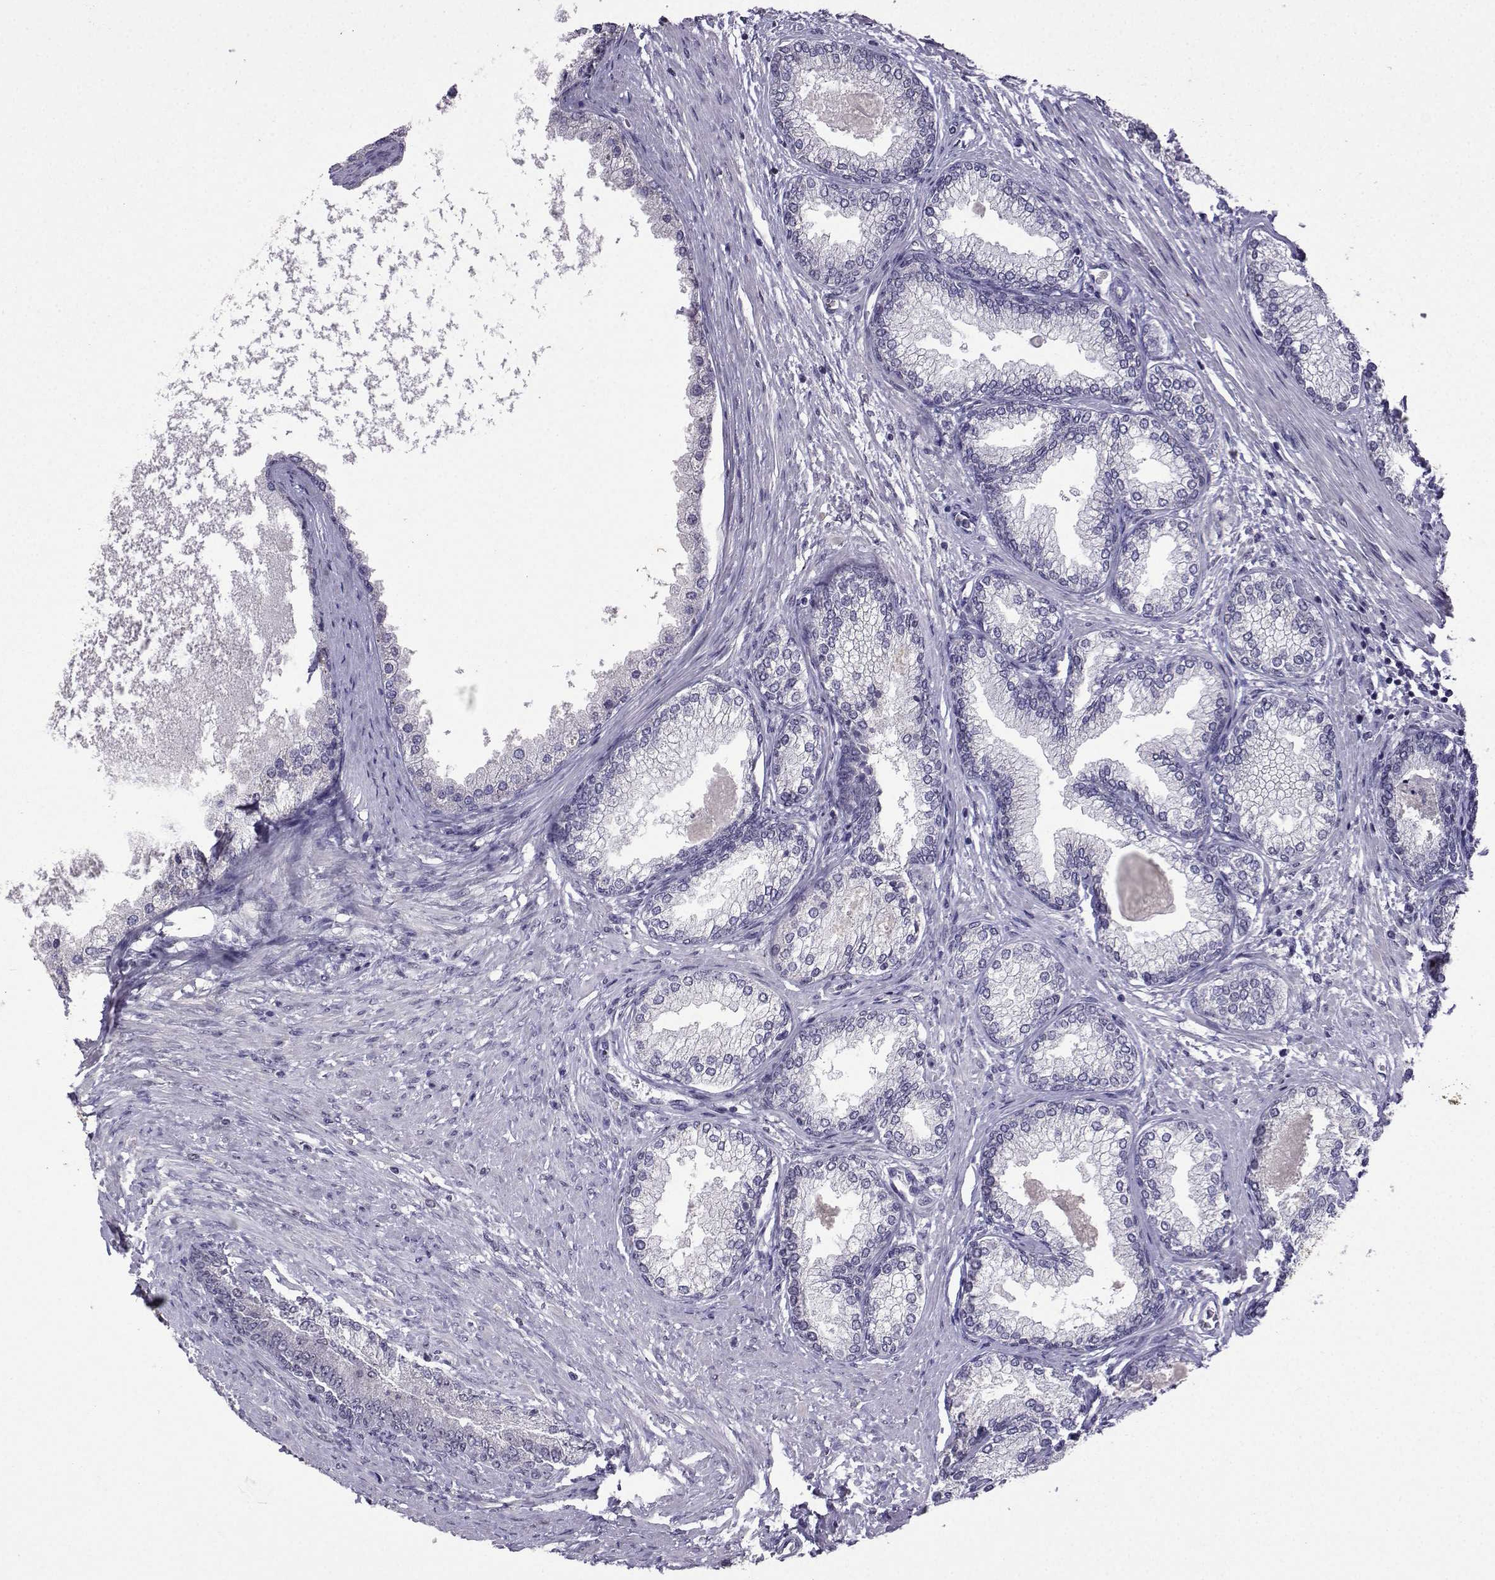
{"staining": {"intensity": "negative", "quantity": "none", "location": "none"}, "tissue": "prostate", "cell_type": "Glandular cells", "image_type": "normal", "snomed": [{"axis": "morphology", "description": "Normal tissue, NOS"}, {"axis": "topography", "description": "Prostate"}], "caption": "Prostate stained for a protein using immunohistochemistry shows no staining glandular cells.", "gene": "CCL28", "patient": {"sex": "male", "age": 72}}